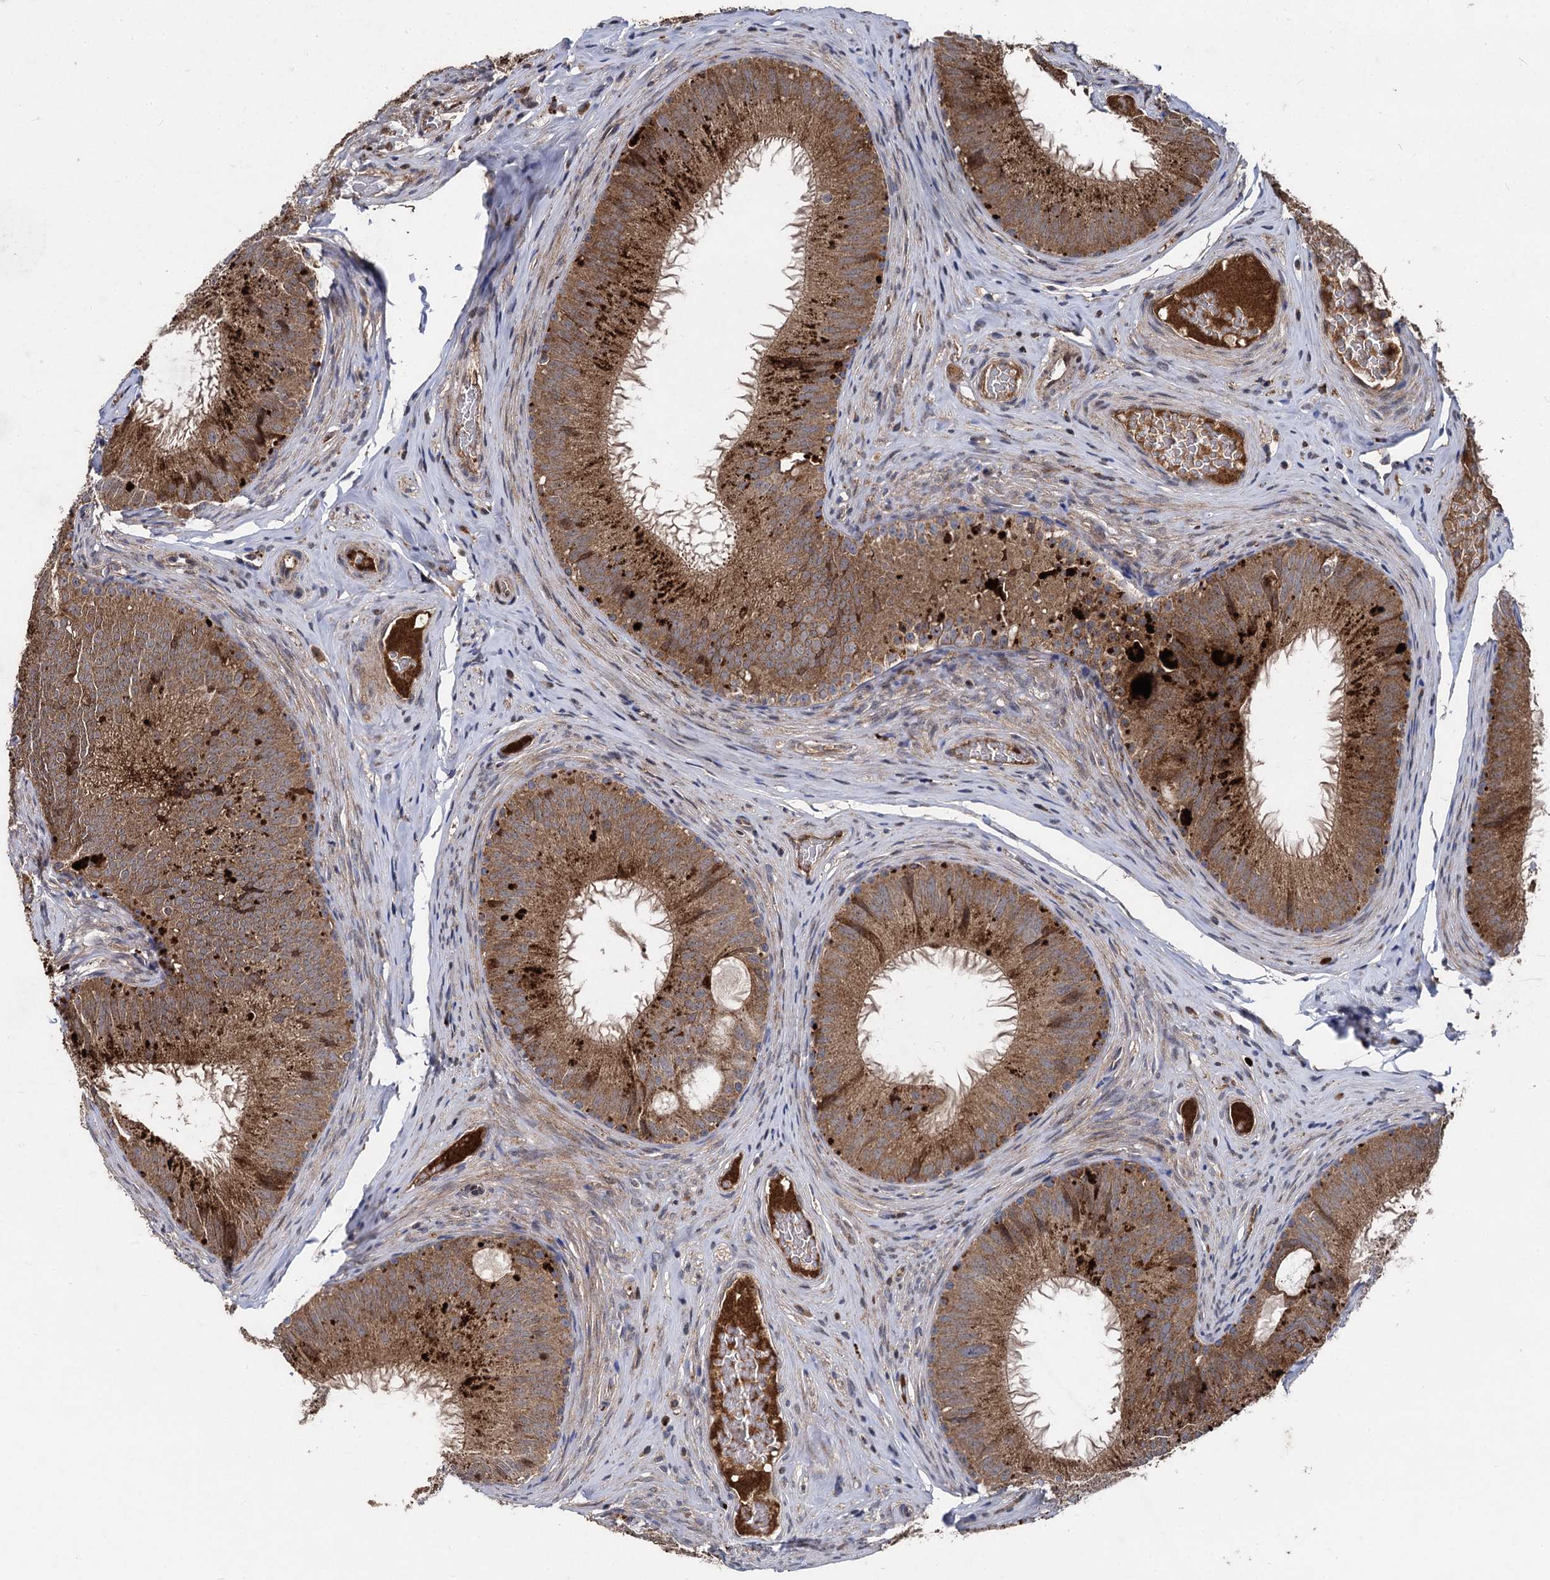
{"staining": {"intensity": "moderate", "quantity": ">75%", "location": "cytoplasmic/membranous"}, "tissue": "epididymis", "cell_type": "Glandular cells", "image_type": "normal", "snomed": [{"axis": "morphology", "description": "Normal tissue, NOS"}, {"axis": "topography", "description": "Epididymis"}], "caption": "Glandular cells display medium levels of moderate cytoplasmic/membranous staining in approximately >75% of cells in unremarkable epididymis.", "gene": "BCL2L2", "patient": {"sex": "male", "age": 34}}